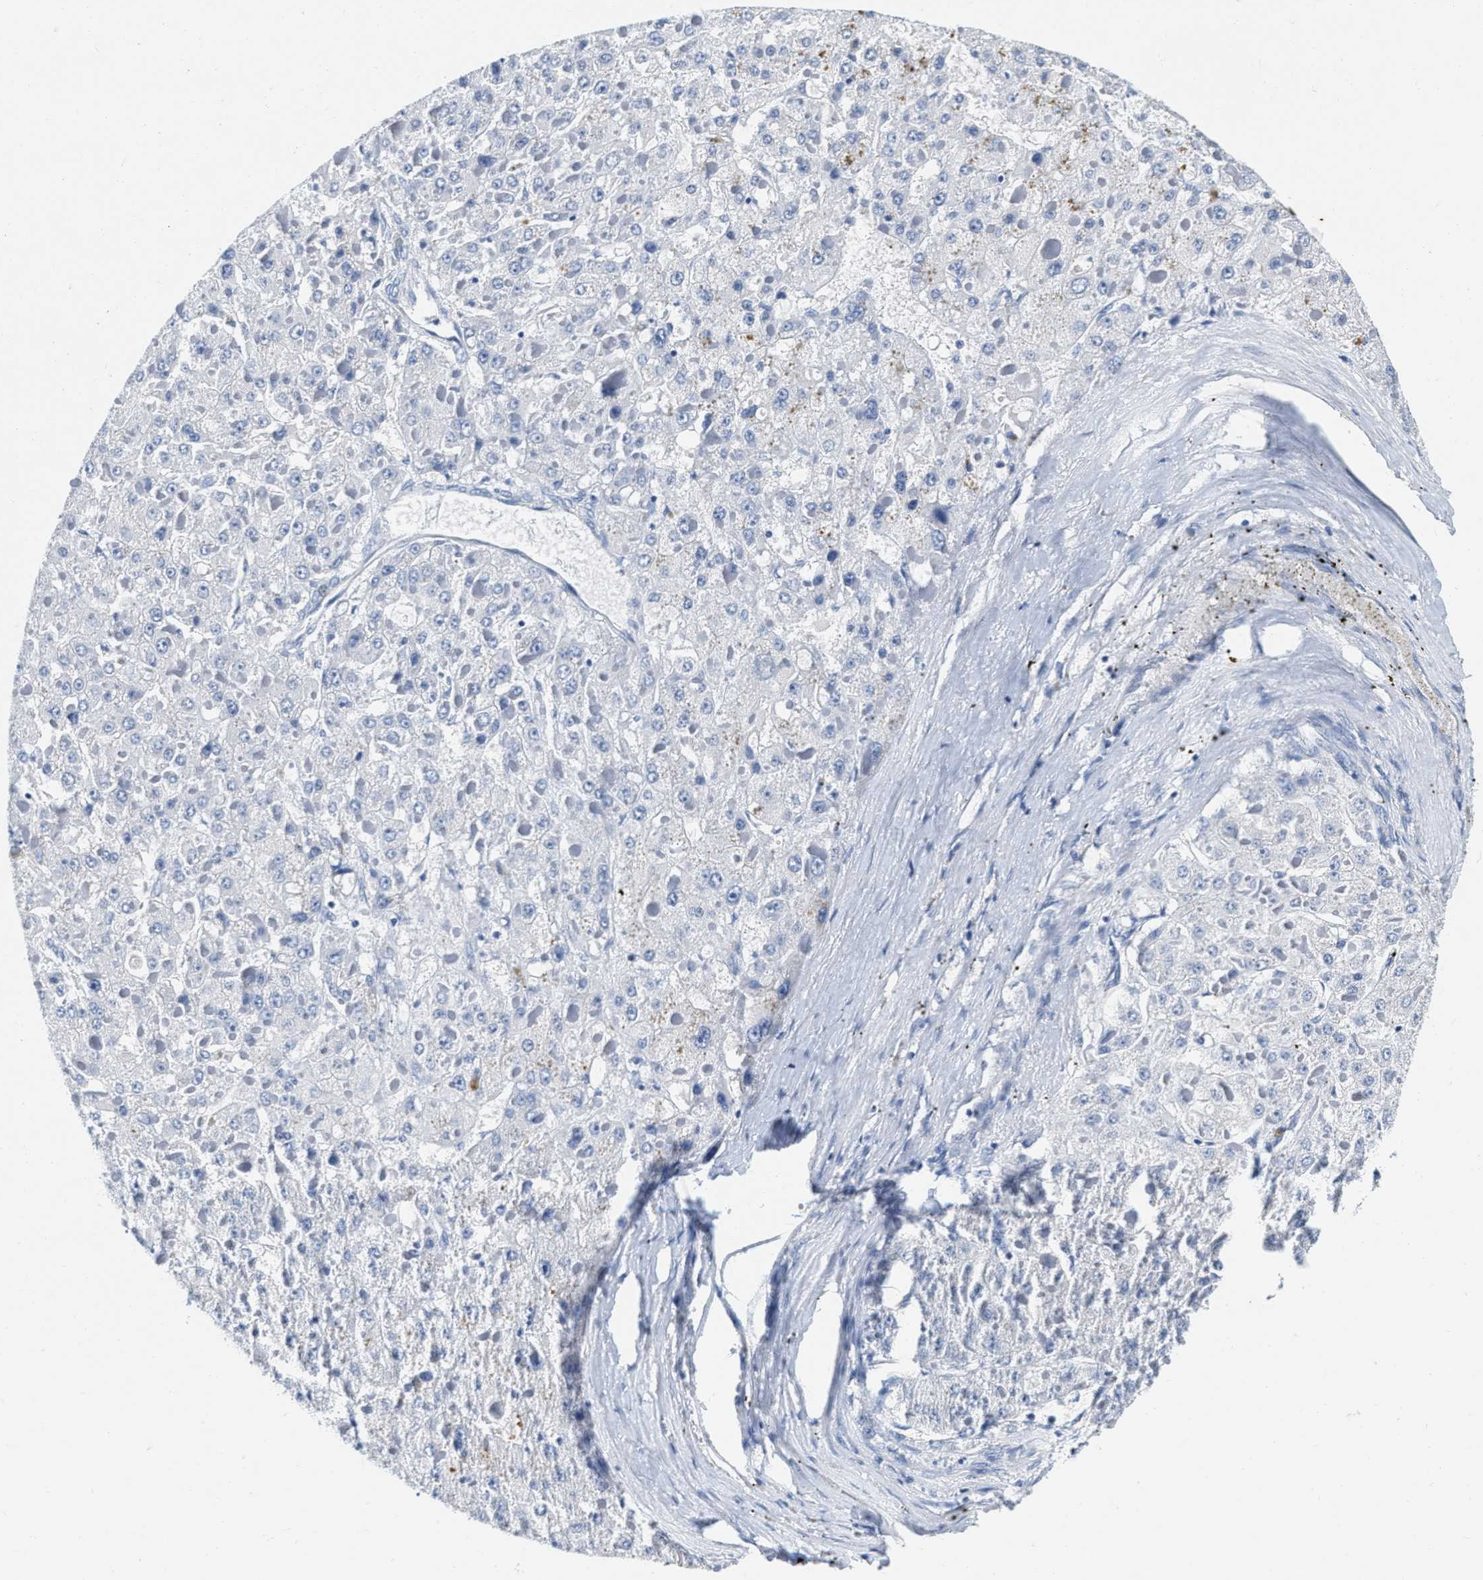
{"staining": {"intensity": "negative", "quantity": "none", "location": "none"}, "tissue": "liver cancer", "cell_type": "Tumor cells", "image_type": "cancer", "snomed": [{"axis": "morphology", "description": "Carcinoma, Hepatocellular, NOS"}, {"axis": "topography", "description": "Liver"}], "caption": "The micrograph exhibits no significant expression in tumor cells of liver cancer.", "gene": "EIF2AK2", "patient": {"sex": "female", "age": 73}}